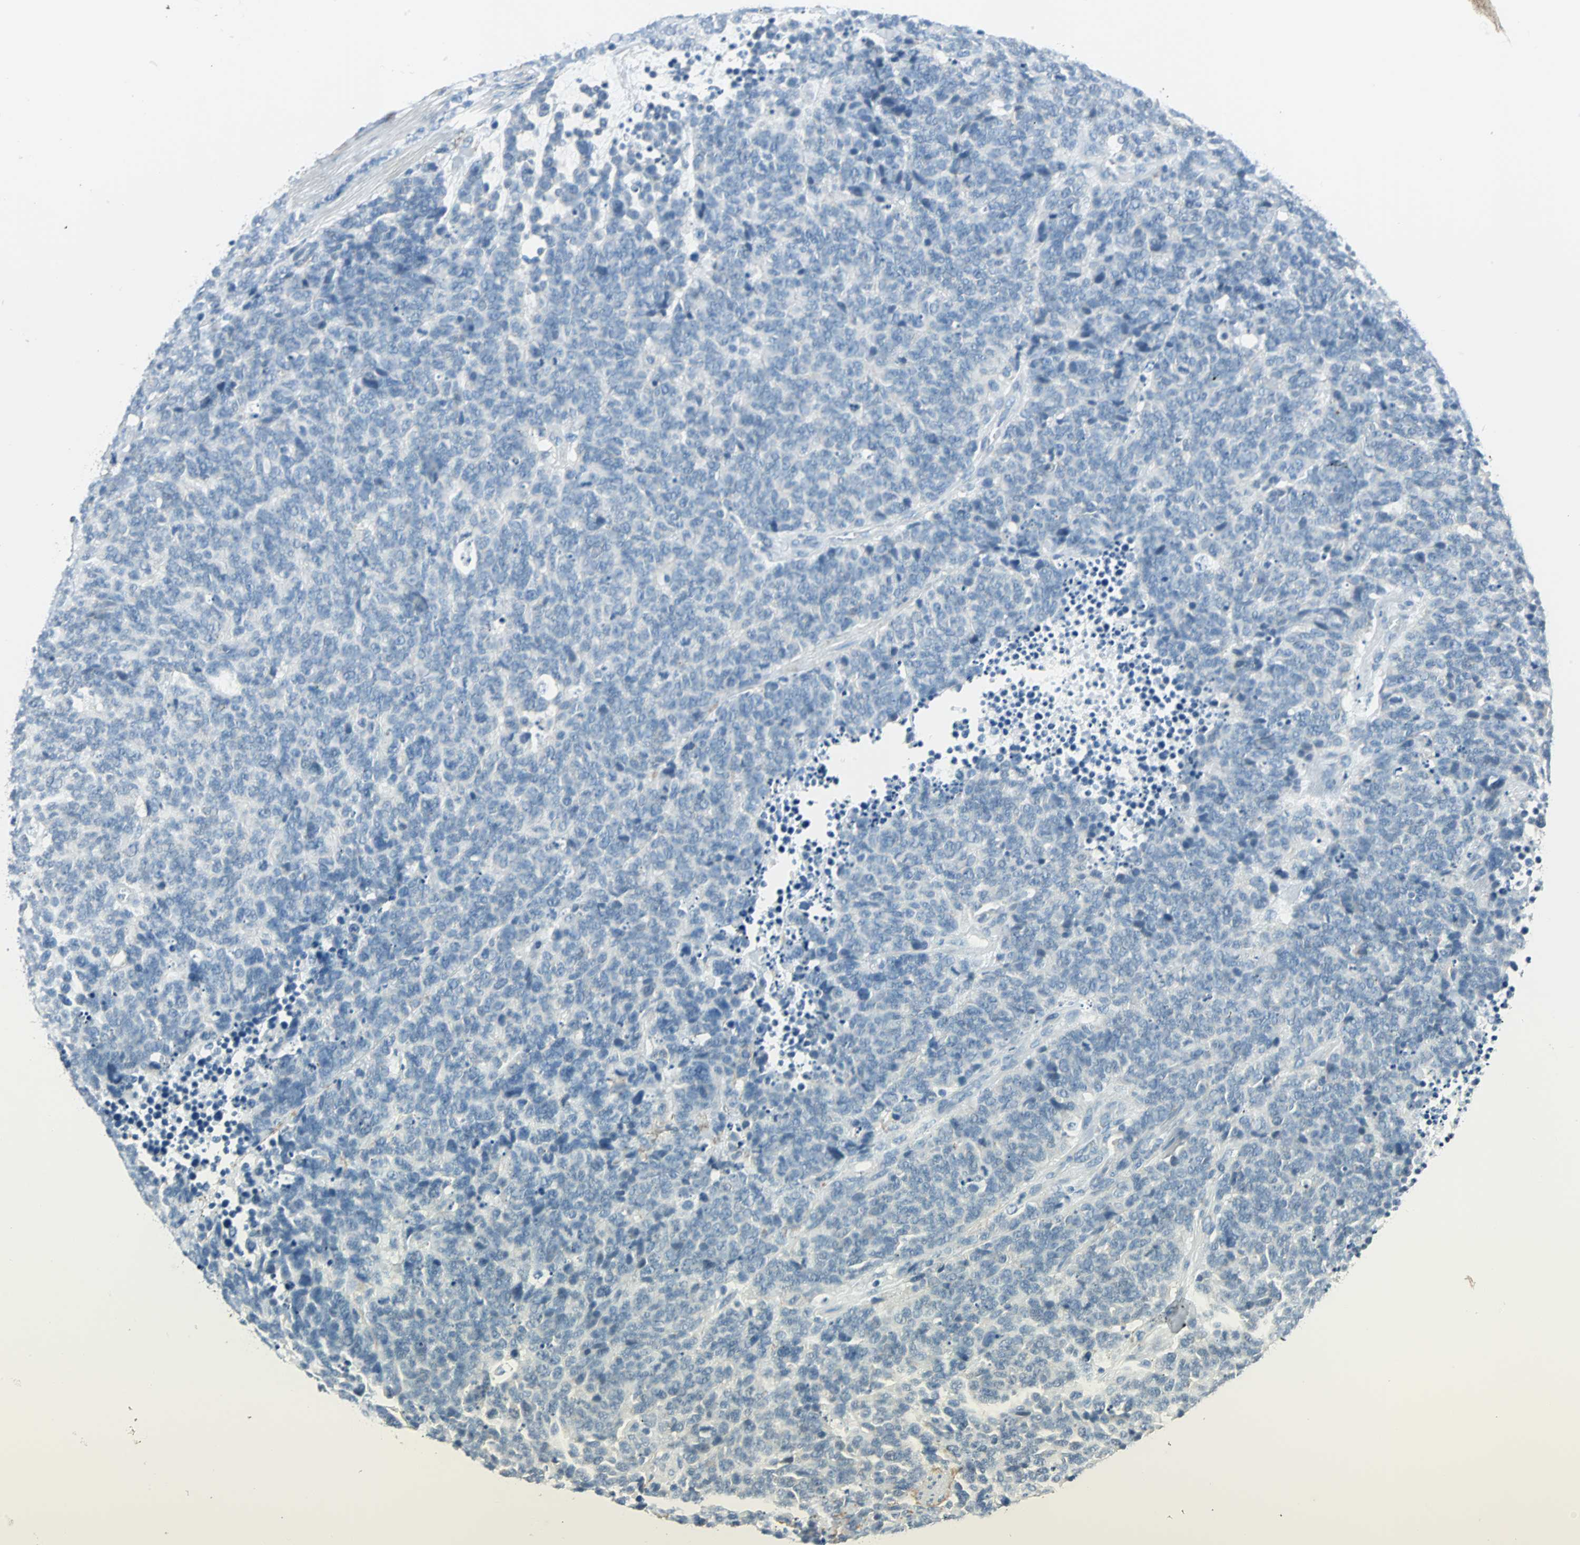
{"staining": {"intensity": "negative", "quantity": "none", "location": "none"}, "tissue": "lung cancer", "cell_type": "Tumor cells", "image_type": "cancer", "snomed": [{"axis": "morphology", "description": "Neoplasm, malignant, NOS"}, {"axis": "topography", "description": "Lung"}], "caption": "IHC photomicrograph of neoplastic tissue: human lung malignant neoplasm stained with DAB (3,3'-diaminobenzidine) exhibits no significant protein staining in tumor cells.", "gene": "MUC7", "patient": {"sex": "female", "age": 58}}